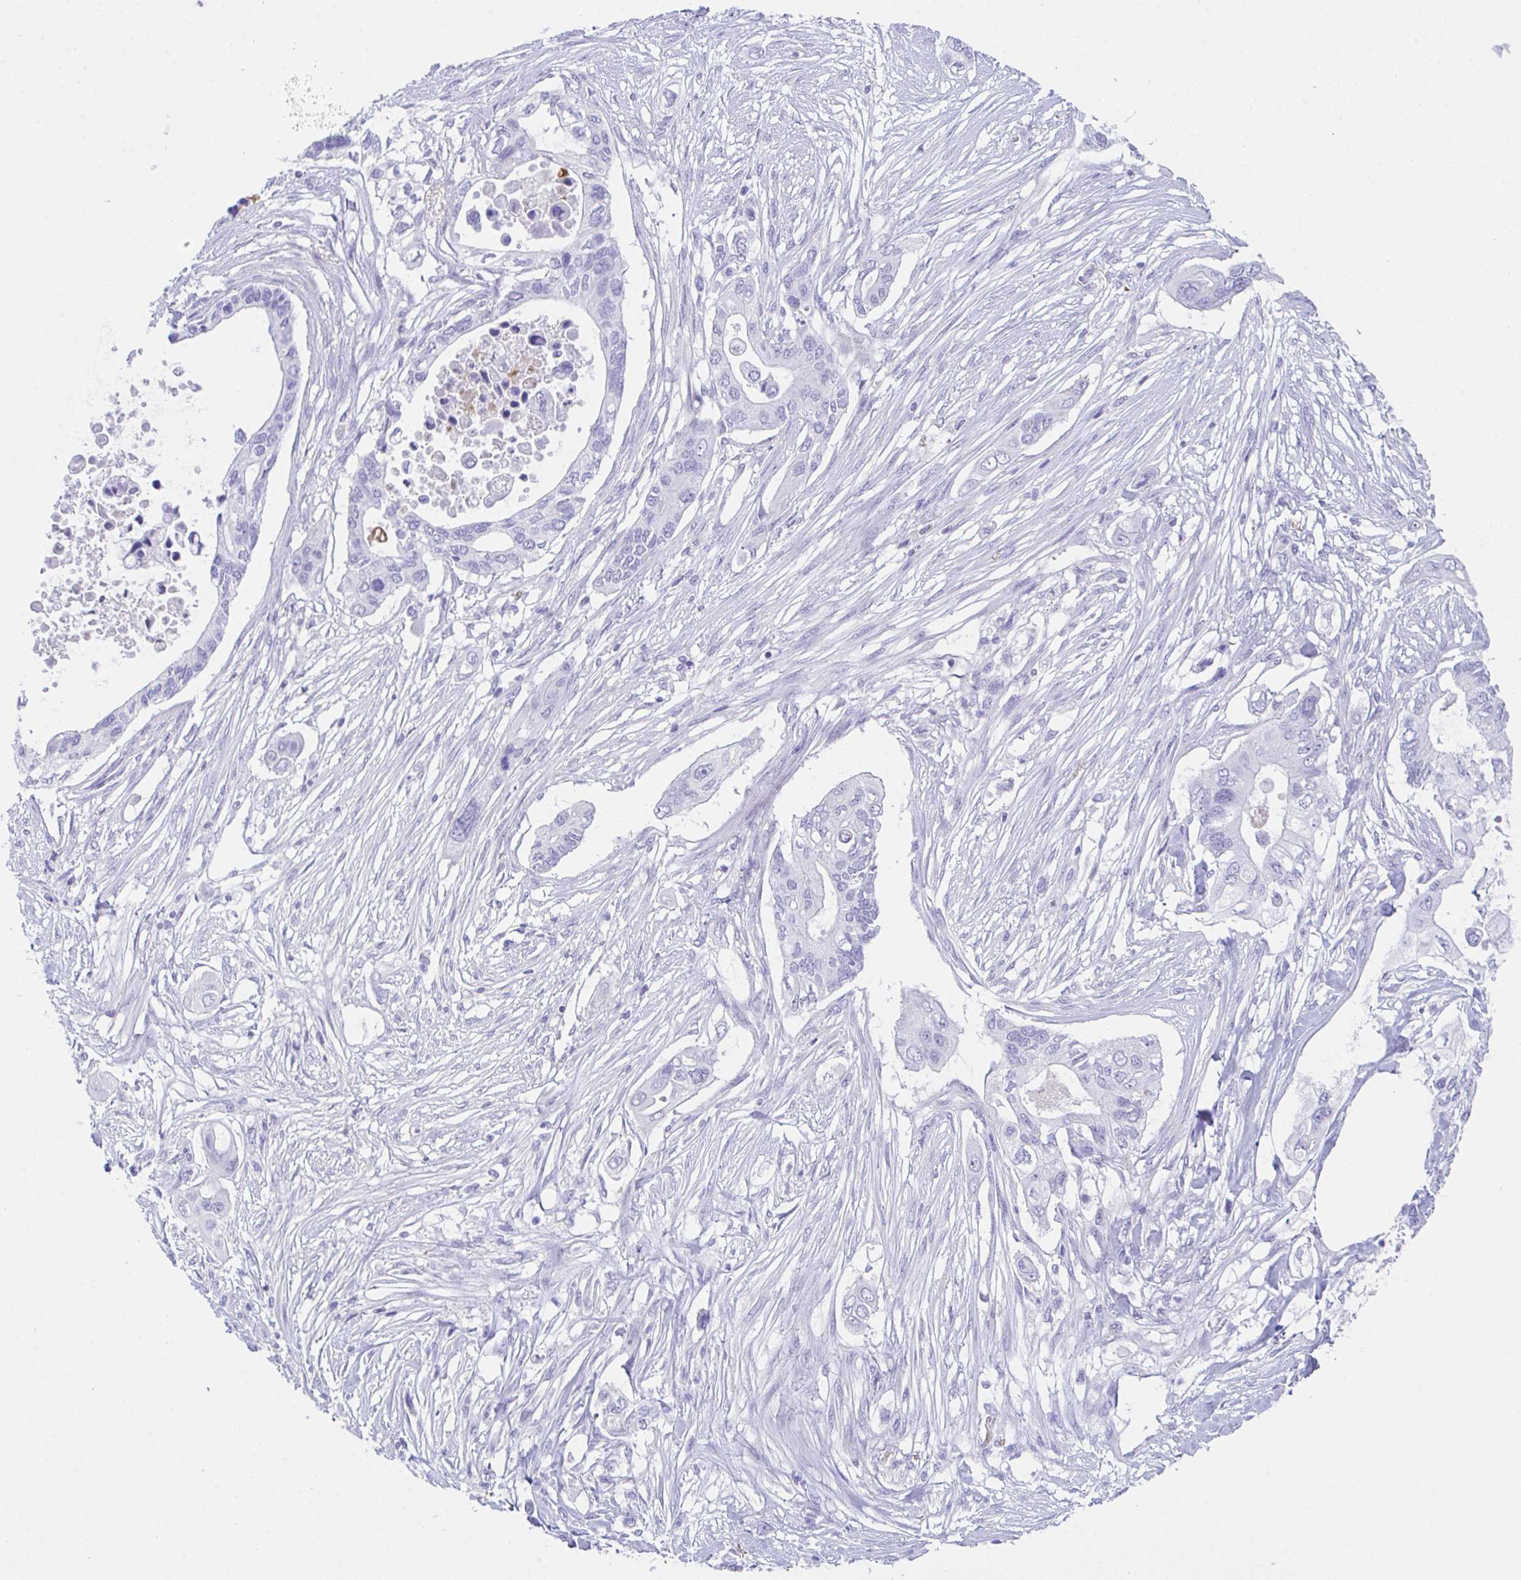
{"staining": {"intensity": "negative", "quantity": "none", "location": "none"}, "tissue": "pancreatic cancer", "cell_type": "Tumor cells", "image_type": "cancer", "snomed": [{"axis": "morphology", "description": "Adenocarcinoma, NOS"}, {"axis": "topography", "description": "Pancreas"}], "caption": "Tumor cells show no significant expression in pancreatic cancer (adenocarcinoma).", "gene": "KMT2E", "patient": {"sex": "female", "age": 63}}